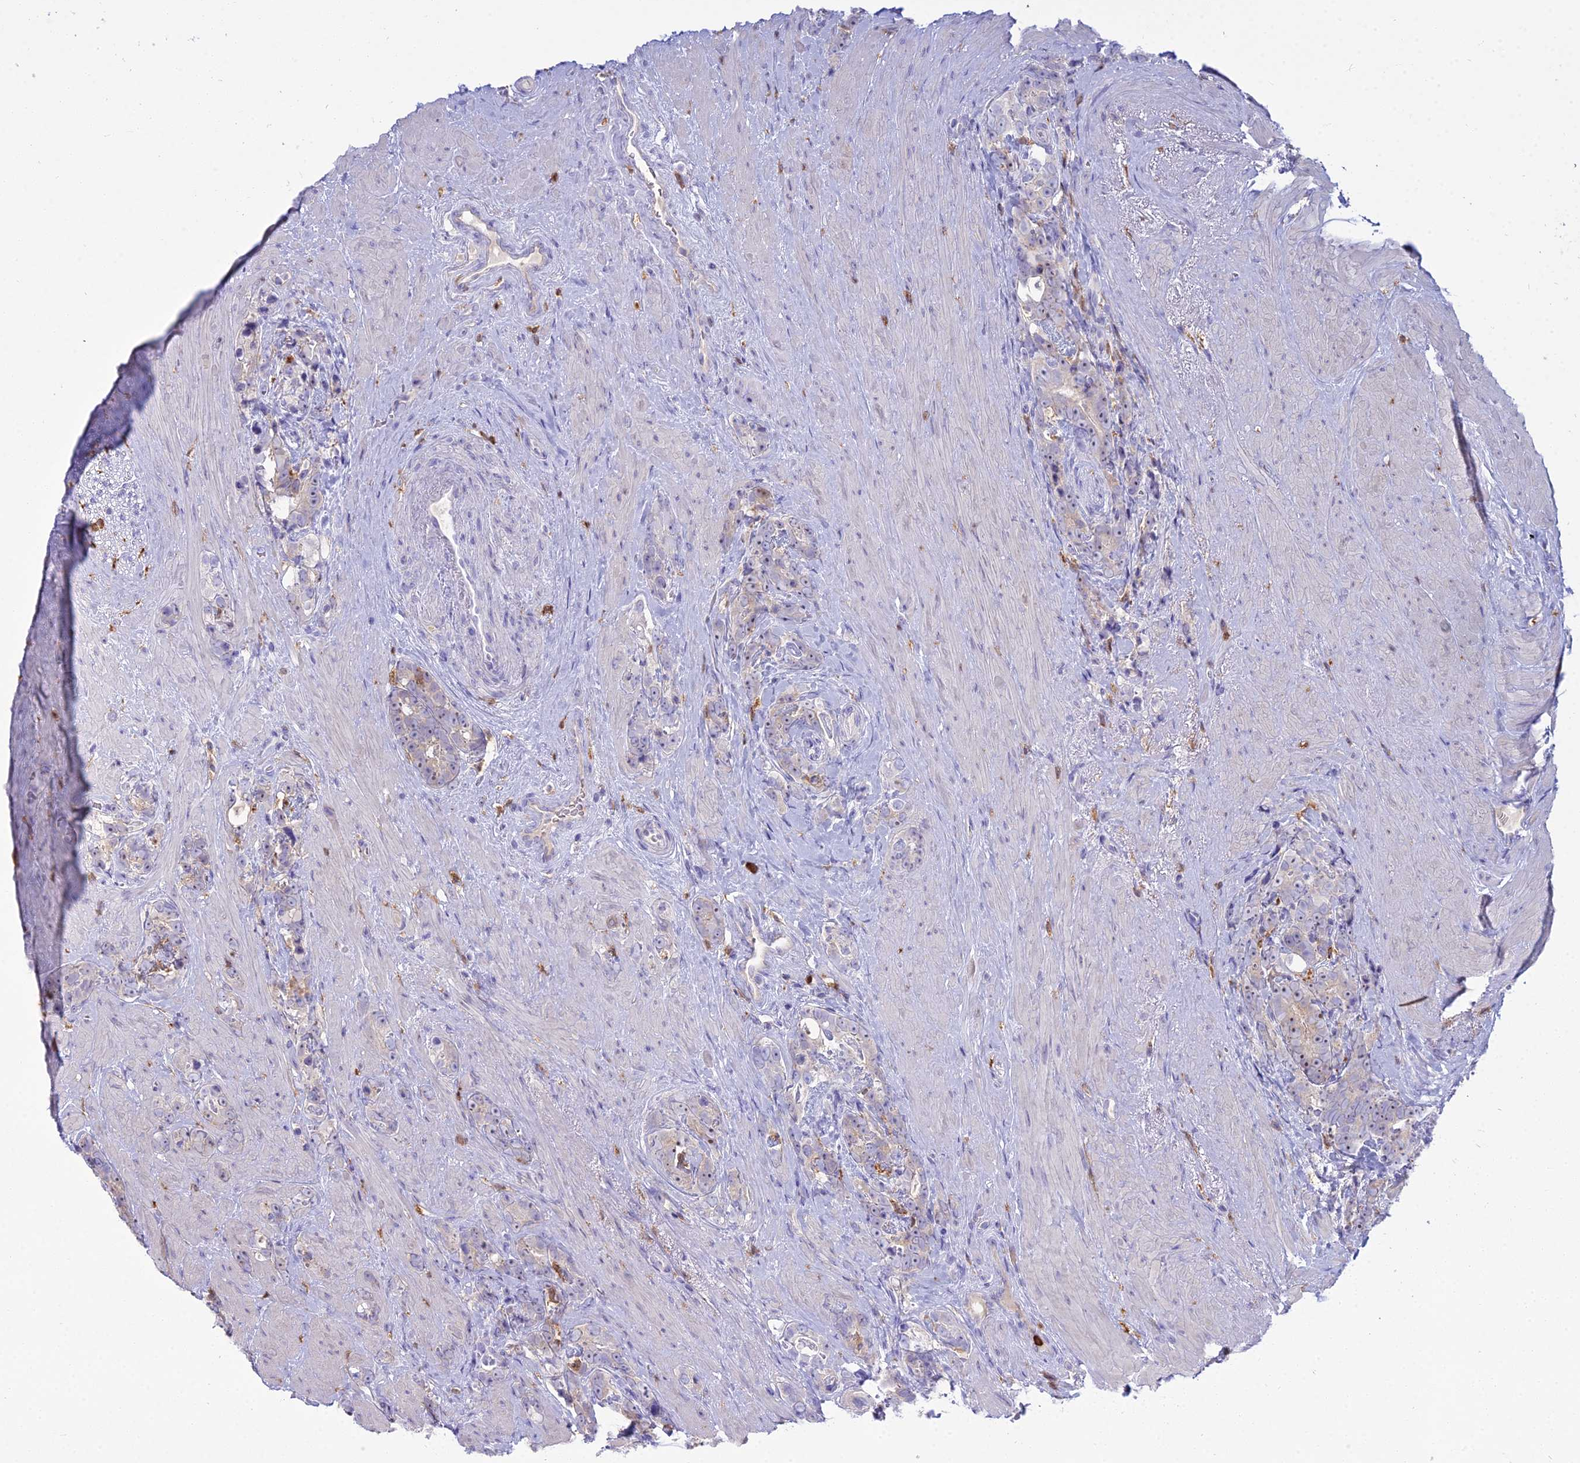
{"staining": {"intensity": "negative", "quantity": "none", "location": "none"}, "tissue": "prostate cancer", "cell_type": "Tumor cells", "image_type": "cancer", "snomed": [{"axis": "morphology", "description": "Adenocarcinoma, High grade"}, {"axis": "topography", "description": "Prostate"}], "caption": "Immunohistochemistry of prostate cancer displays no expression in tumor cells.", "gene": "BLNK", "patient": {"sex": "male", "age": 74}}